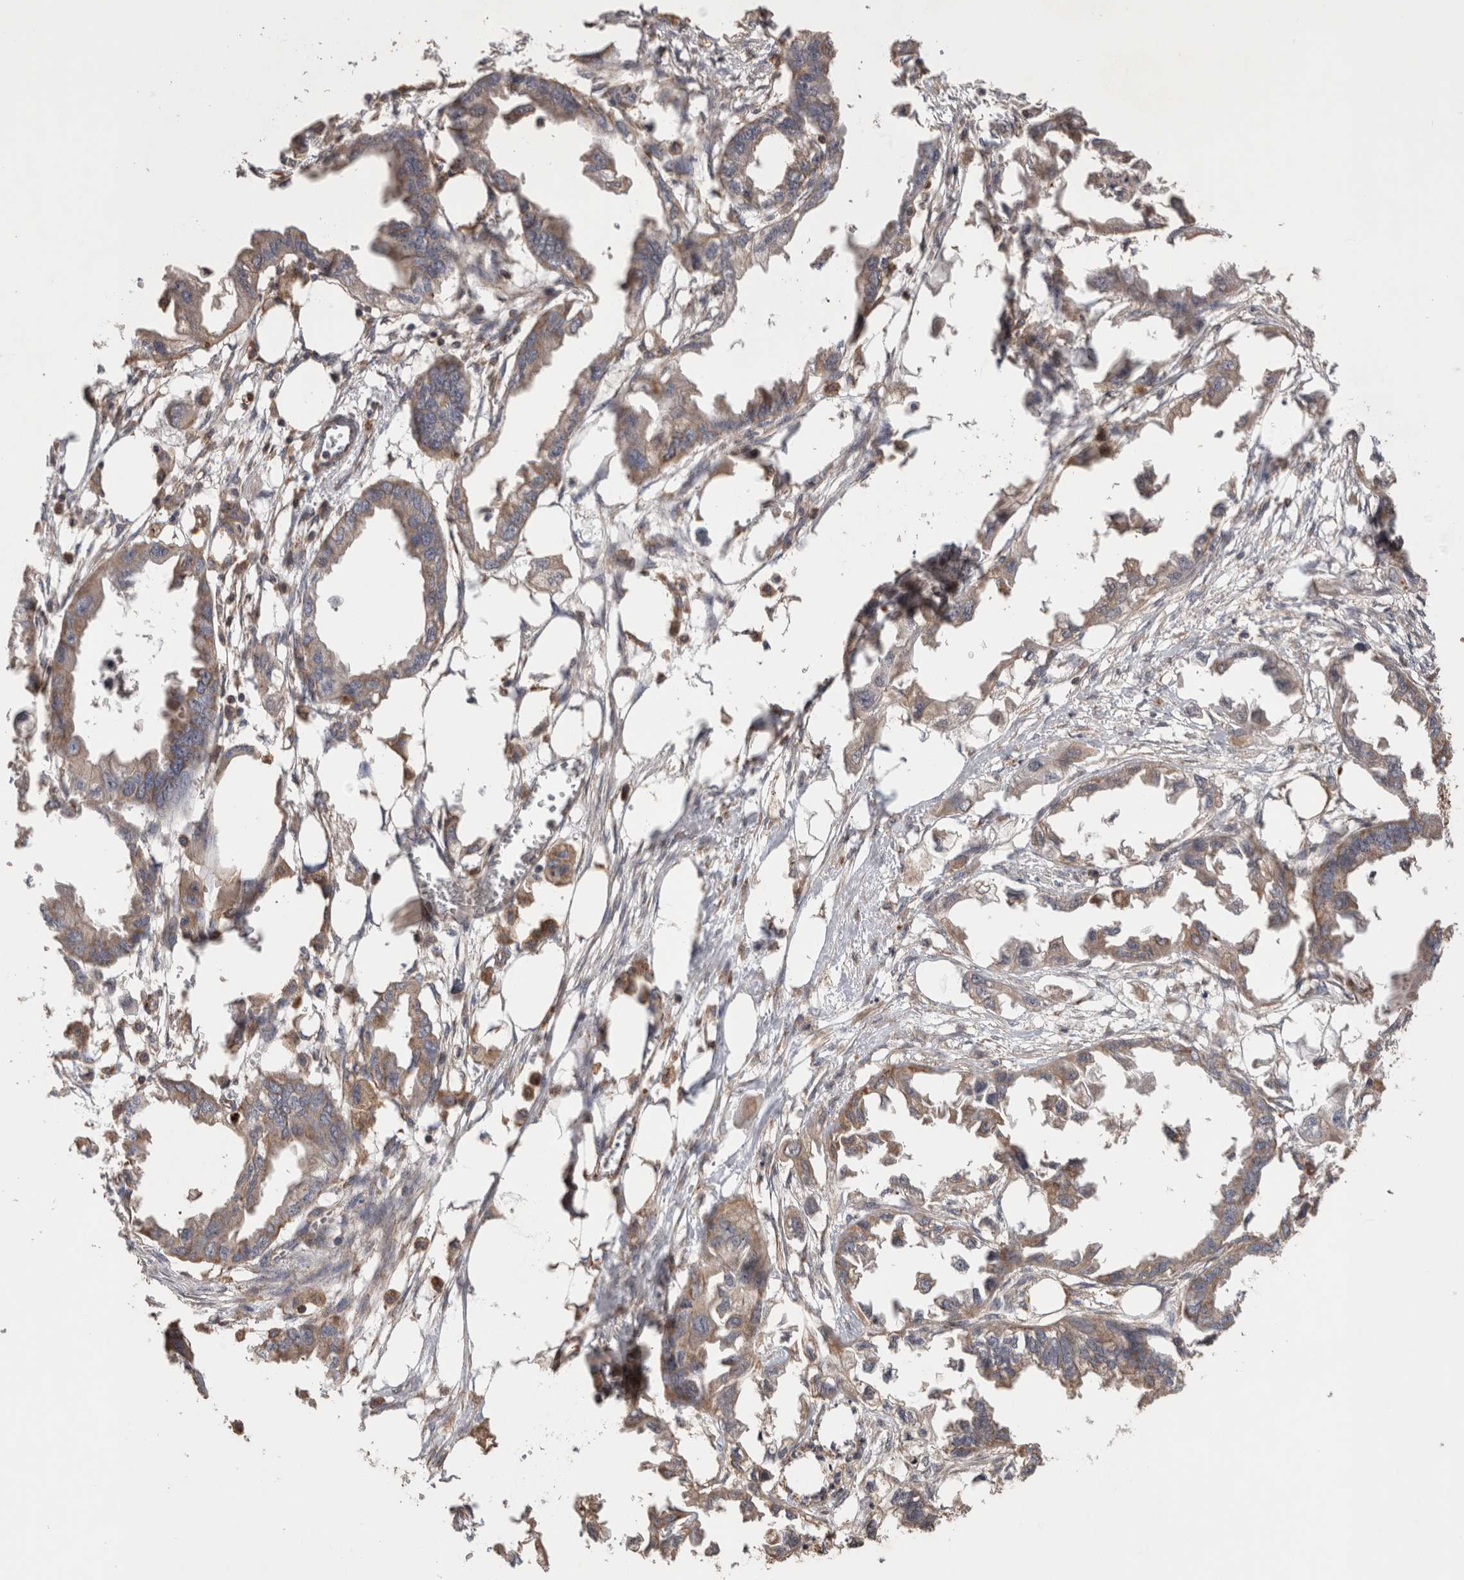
{"staining": {"intensity": "weak", "quantity": ">75%", "location": "cytoplasmic/membranous"}, "tissue": "endometrial cancer", "cell_type": "Tumor cells", "image_type": "cancer", "snomed": [{"axis": "morphology", "description": "Adenocarcinoma, NOS"}, {"axis": "morphology", "description": "Adenocarcinoma, metastatic, NOS"}, {"axis": "topography", "description": "Adipose tissue"}, {"axis": "topography", "description": "Endometrium"}], "caption": "Endometrial metastatic adenocarcinoma stained with a brown dye reveals weak cytoplasmic/membranous positive expression in about >75% of tumor cells.", "gene": "IMMP2L", "patient": {"sex": "female", "age": 67}}